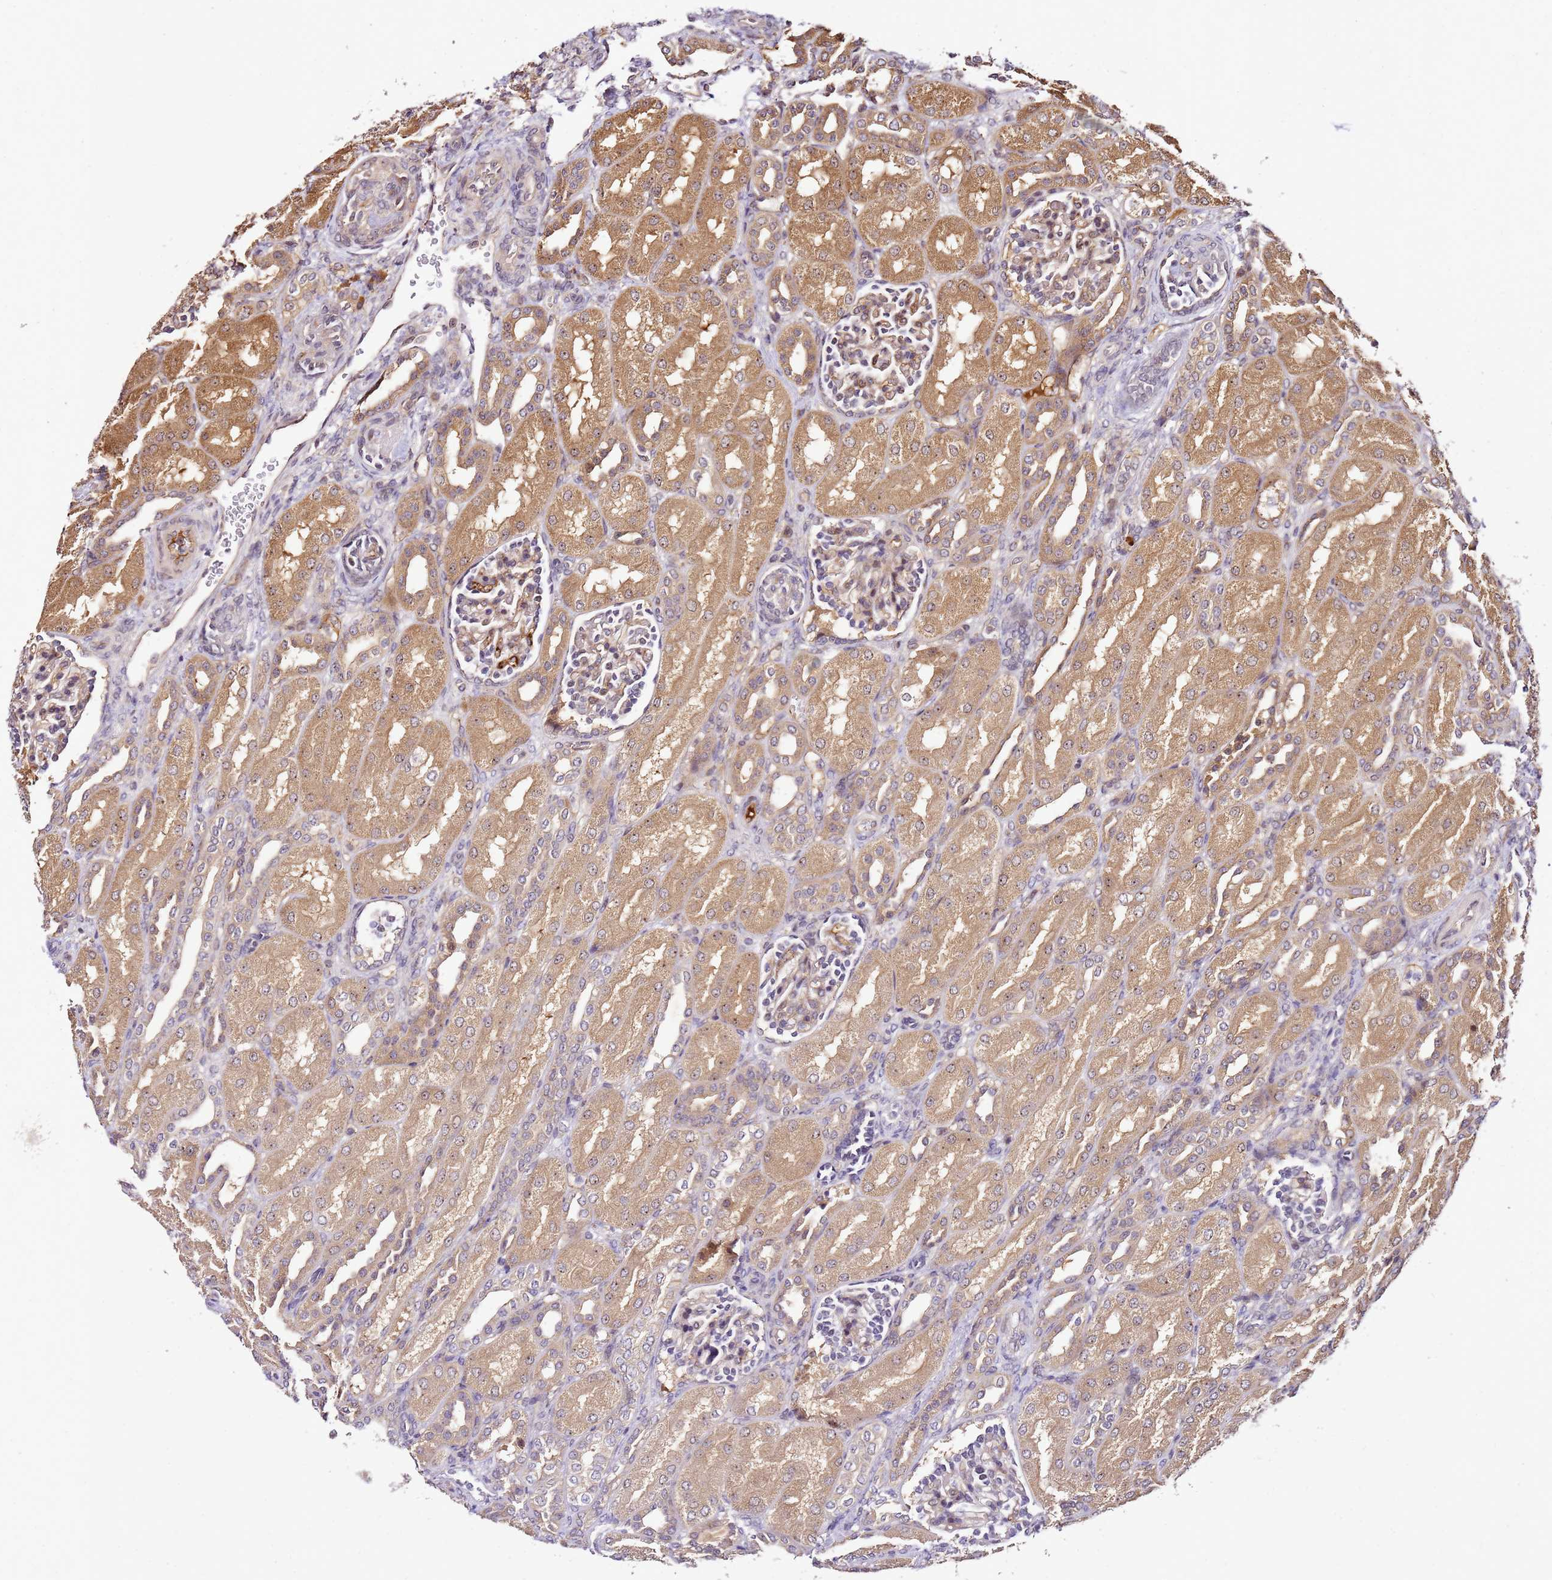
{"staining": {"intensity": "weak", "quantity": "25%-75%", "location": "cytoplasmic/membranous"}, "tissue": "kidney", "cell_type": "Cells in glomeruli", "image_type": "normal", "snomed": [{"axis": "morphology", "description": "Normal tissue, NOS"}, {"axis": "morphology", "description": "Neoplasm, malignant, NOS"}, {"axis": "topography", "description": "Kidney"}], "caption": "This histopathology image exhibits benign kidney stained with immunohistochemistry (IHC) to label a protein in brown. The cytoplasmic/membranous of cells in glomeruli show weak positivity for the protein. Nuclei are counter-stained blue.", "gene": "DDX27", "patient": {"sex": "female", "age": 1}}